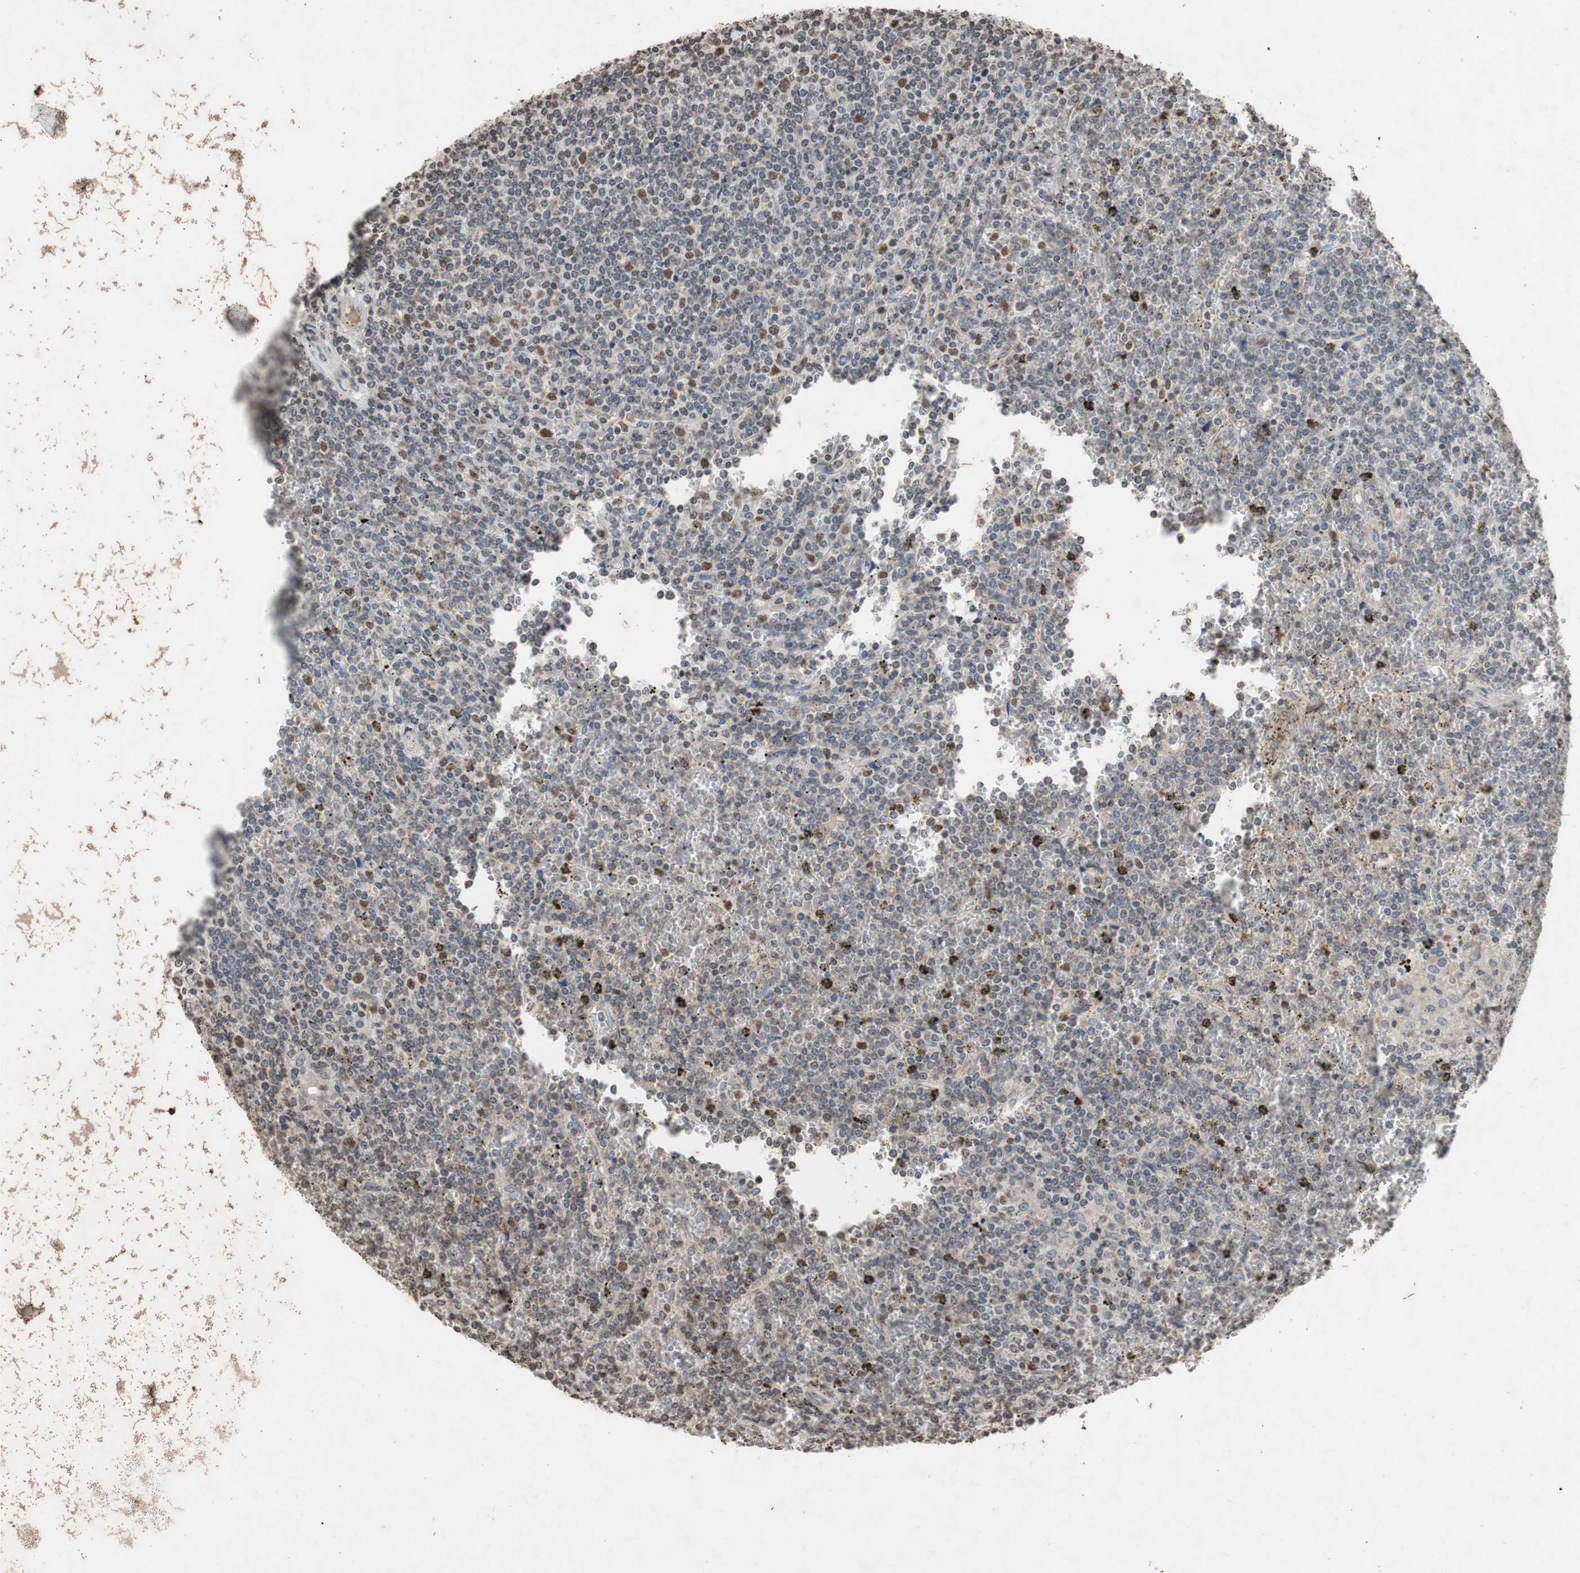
{"staining": {"intensity": "moderate", "quantity": "<25%", "location": "nuclear"}, "tissue": "lymphoma", "cell_type": "Tumor cells", "image_type": "cancer", "snomed": [{"axis": "morphology", "description": "Malignant lymphoma, non-Hodgkin's type, Low grade"}, {"axis": "topography", "description": "Spleen"}], "caption": "A micrograph of lymphoma stained for a protein displays moderate nuclear brown staining in tumor cells.", "gene": "MCM6", "patient": {"sex": "female", "age": 19}}